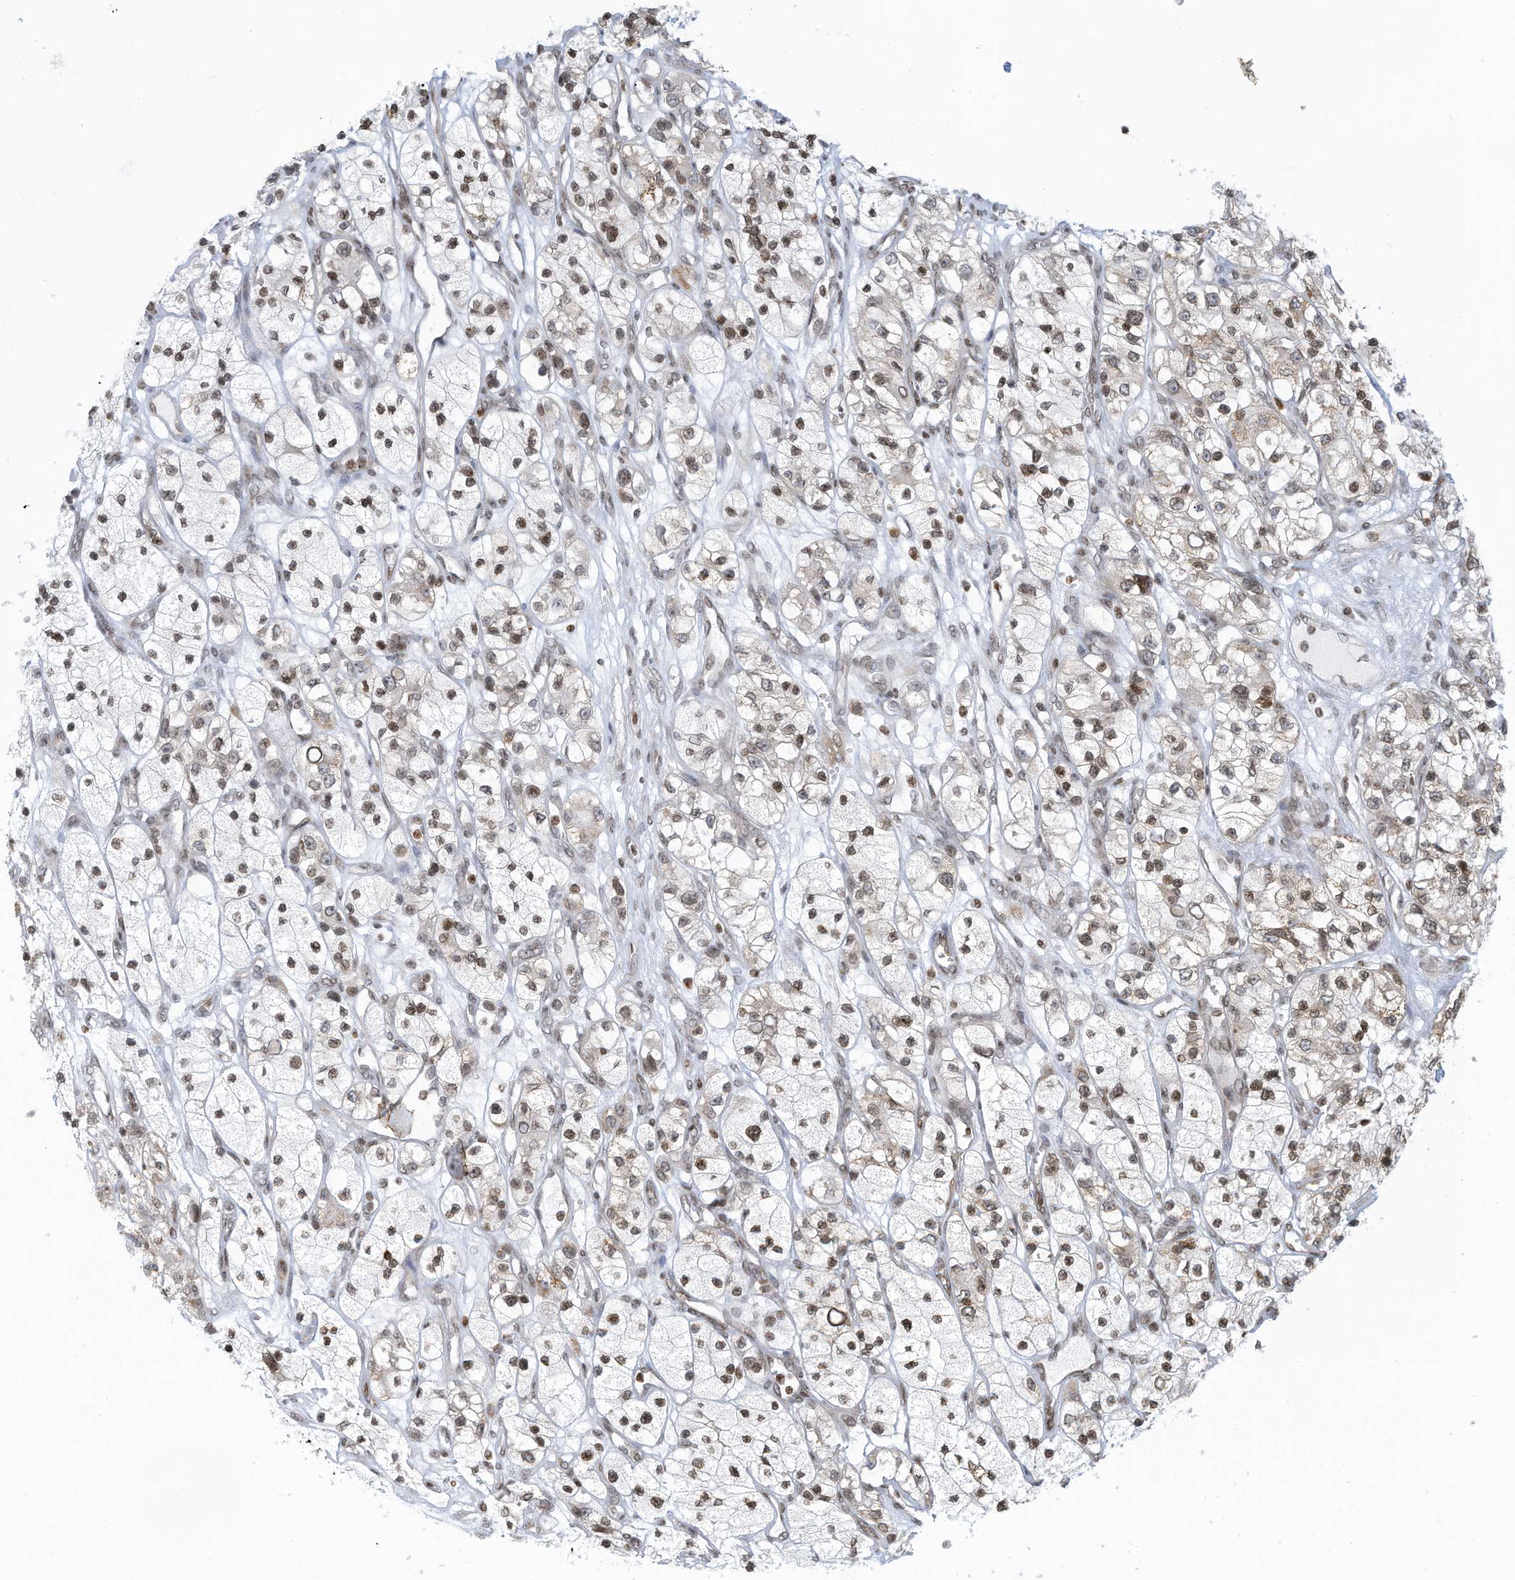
{"staining": {"intensity": "moderate", "quantity": ">75%", "location": "nuclear"}, "tissue": "renal cancer", "cell_type": "Tumor cells", "image_type": "cancer", "snomed": [{"axis": "morphology", "description": "Adenocarcinoma, NOS"}, {"axis": "topography", "description": "Kidney"}], "caption": "Brown immunohistochemical staining in renal adenocarcinoma shows moderate nuclear expression in about >75% of tumor cells.", "gene": "ADI1", "patient": {"sex": "female", "age": 57}}